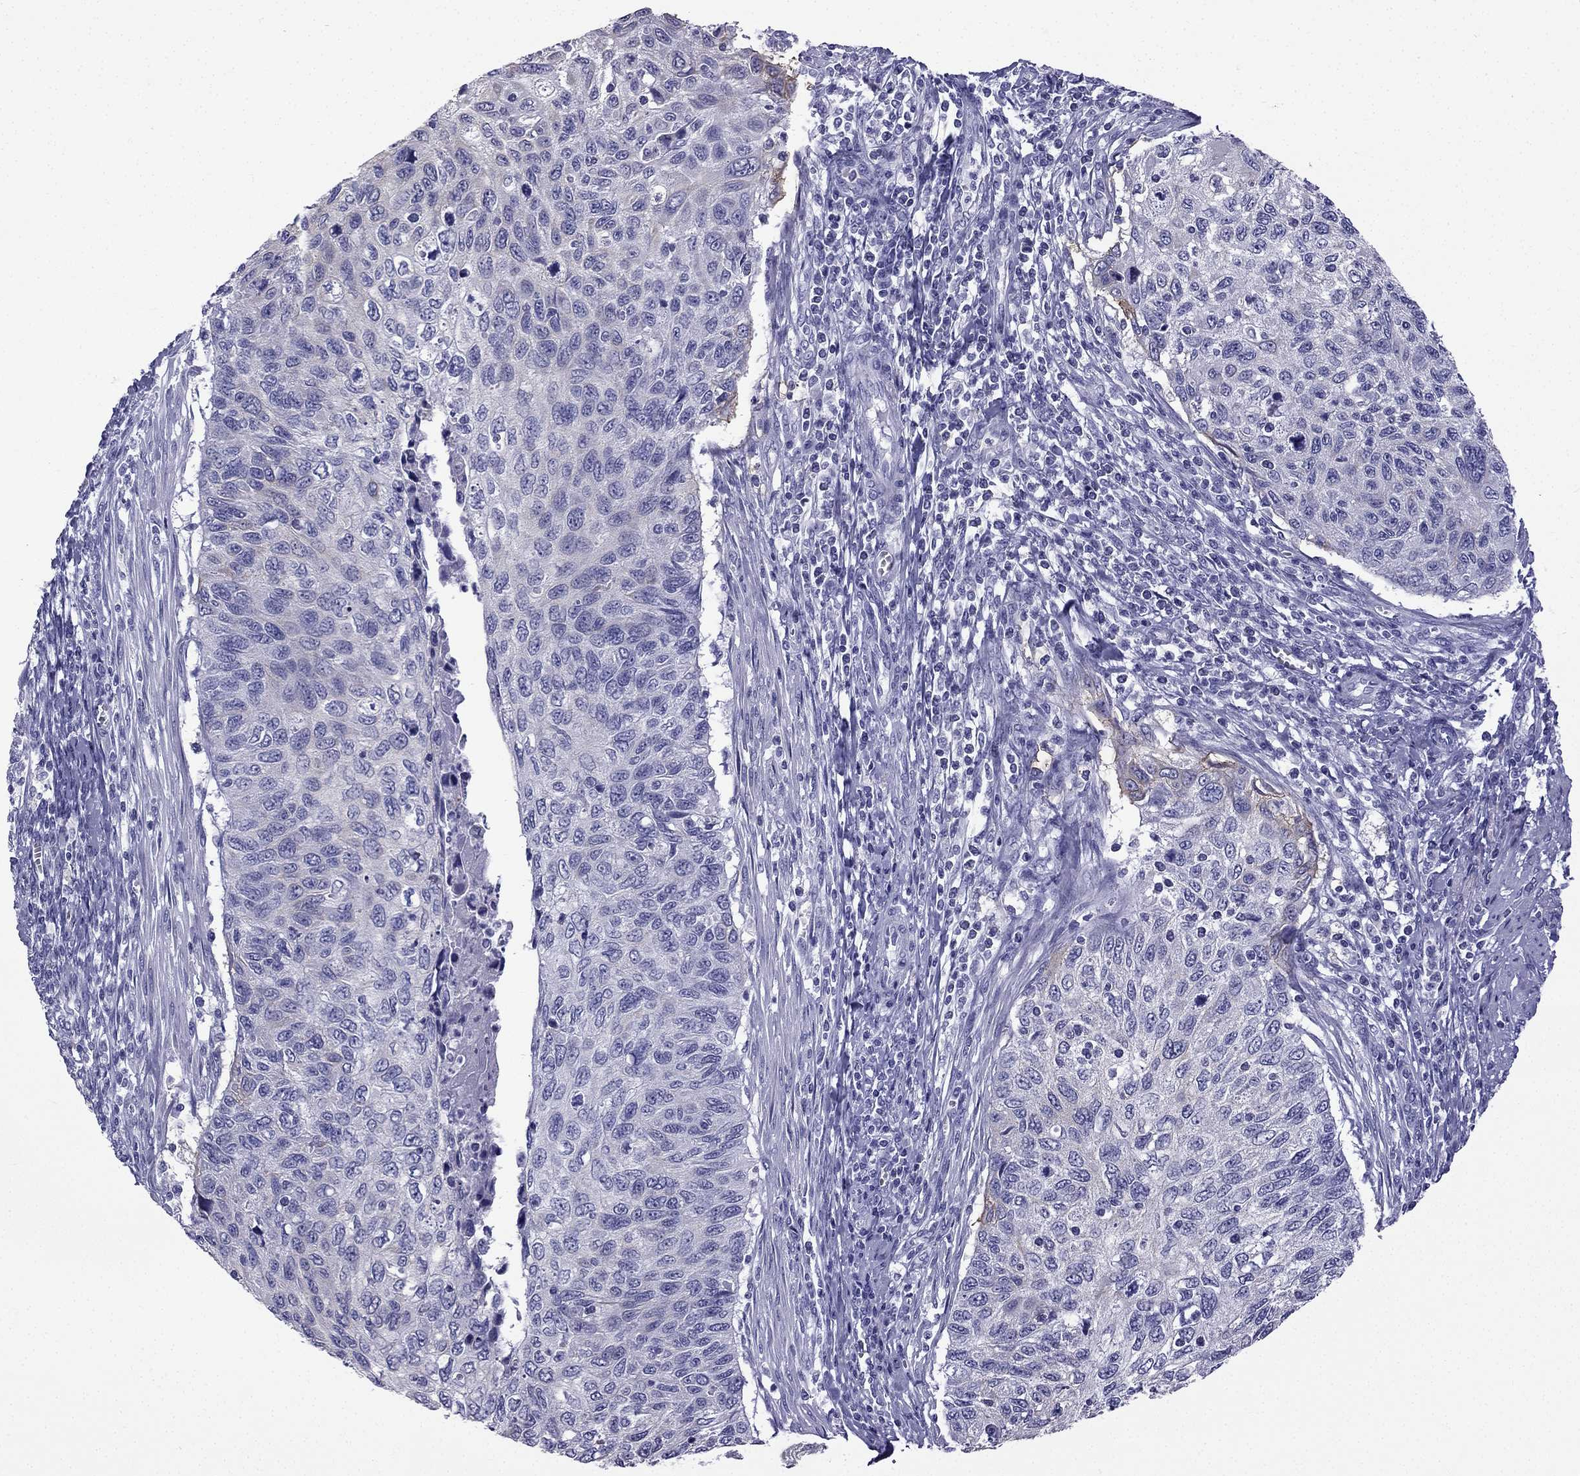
{"staining": {"intensity": "negative", "quantity": "none", "location": "none"}, "tissue": "cervical cancer", "cell_type": "Tumor cells", "image_type": "cancer", "snomed": [{"axis": "morphology", "description": "Squamous cell carcinoma, NOS"}, {"axis": "topography", "description": "Cervix"}], "caption": "A high-resolution micrograph shows IHC staining of squamous cell carcinoma (cervical), which shows no significant positivity in tumor cells. (DAB immunohistochemistry with hematoxylin counter stain).", "gene": "GJA8", "patient": {"sex": "female", "age": 70}}